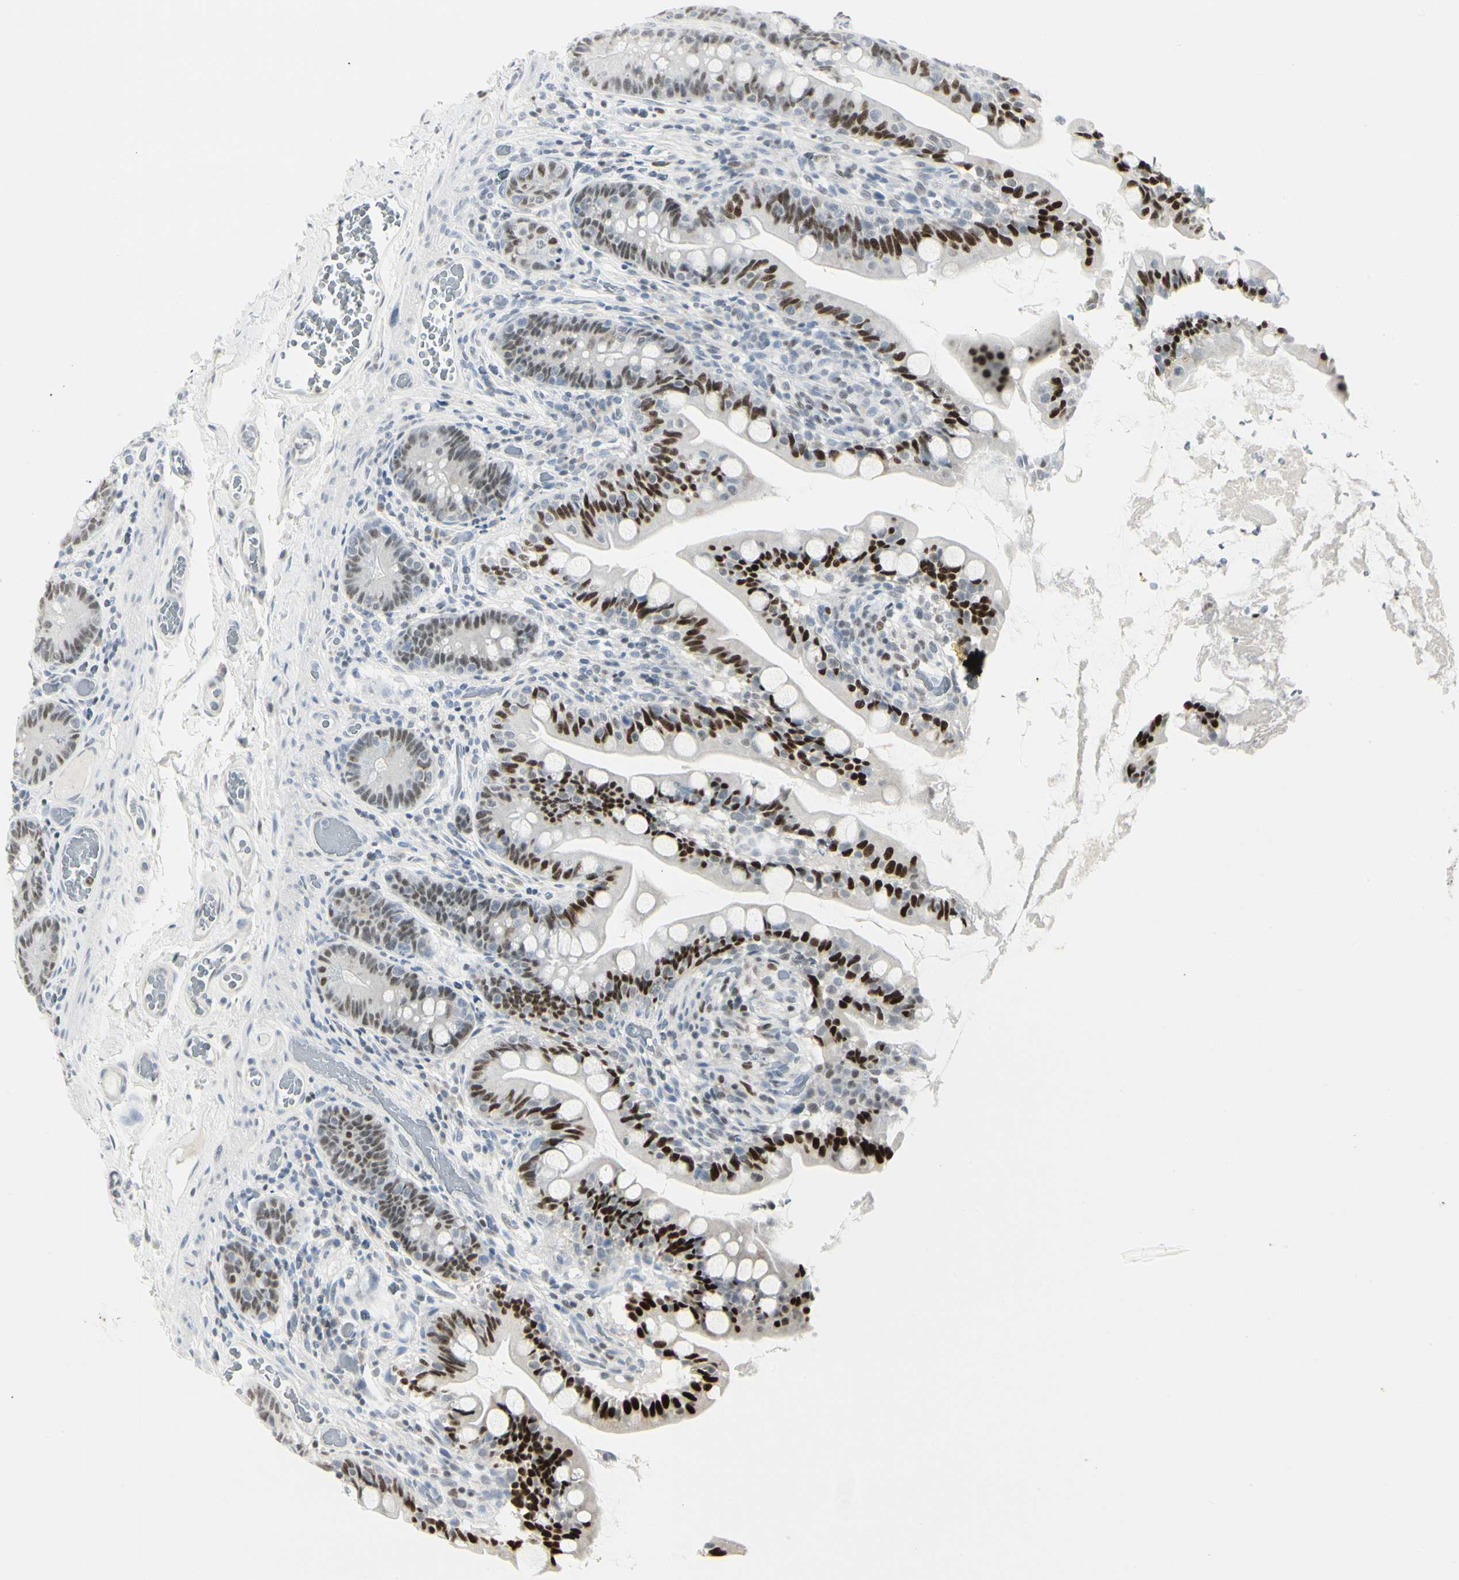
{"staining": {"intensity": "strong", "quantity": ">75%", "location": "nuclear"}, "tissue": "small intestine", "cell_type": "Glandular cells", "image_type": "normal", "snomed": [{"axis": "morphology", "description": "Normal tissue, NOS"}, {"axis": "topography", "description": "Small intestine"}], "caption": "A high-resolution photomicrograph shows immunohistochemistry staining of normal small intestine, which demonstrates strong nuclear positivity in about >75% of glandular cells.", "gene": "ZBTB7B", "patient": {"sex": "female", "age": 56}}